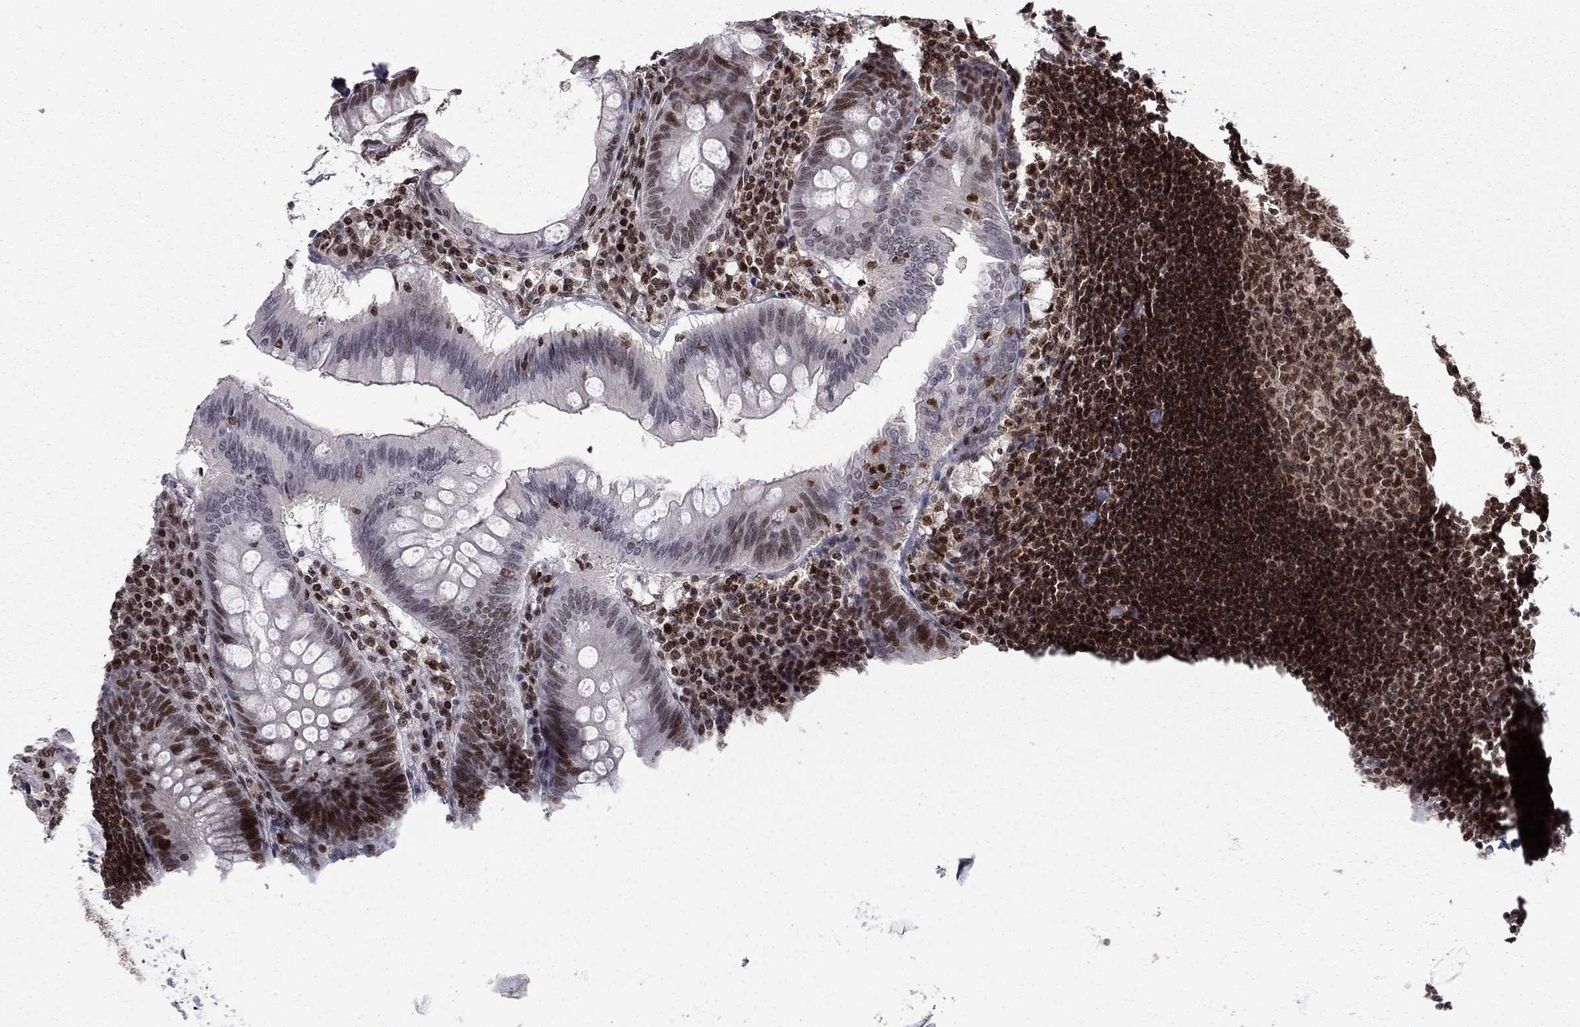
{"staining": {"intensity": "strong", "quantity": "25%-75%", "location": "nuclear"}, "tissue": "appendix", "cell_type": "Glandular cells", "image_type": "normal", "snomed": [{"axis": "morphology", "description": "Normal tissue, NOS"}, {"axis": "morphology", "description": "Inflammation, NOS"}, {"axis": "topography", "description": "Appendix"}], "caption": "Immunohistochemical staining of unremarkable human appendix demonstrates 25%-75% levels of strong nuclear protein expression in approximately 25%-75% of glandular cells.", "gene": "RNASEH2C", "patient": {"sex": "male", "age": 16}}